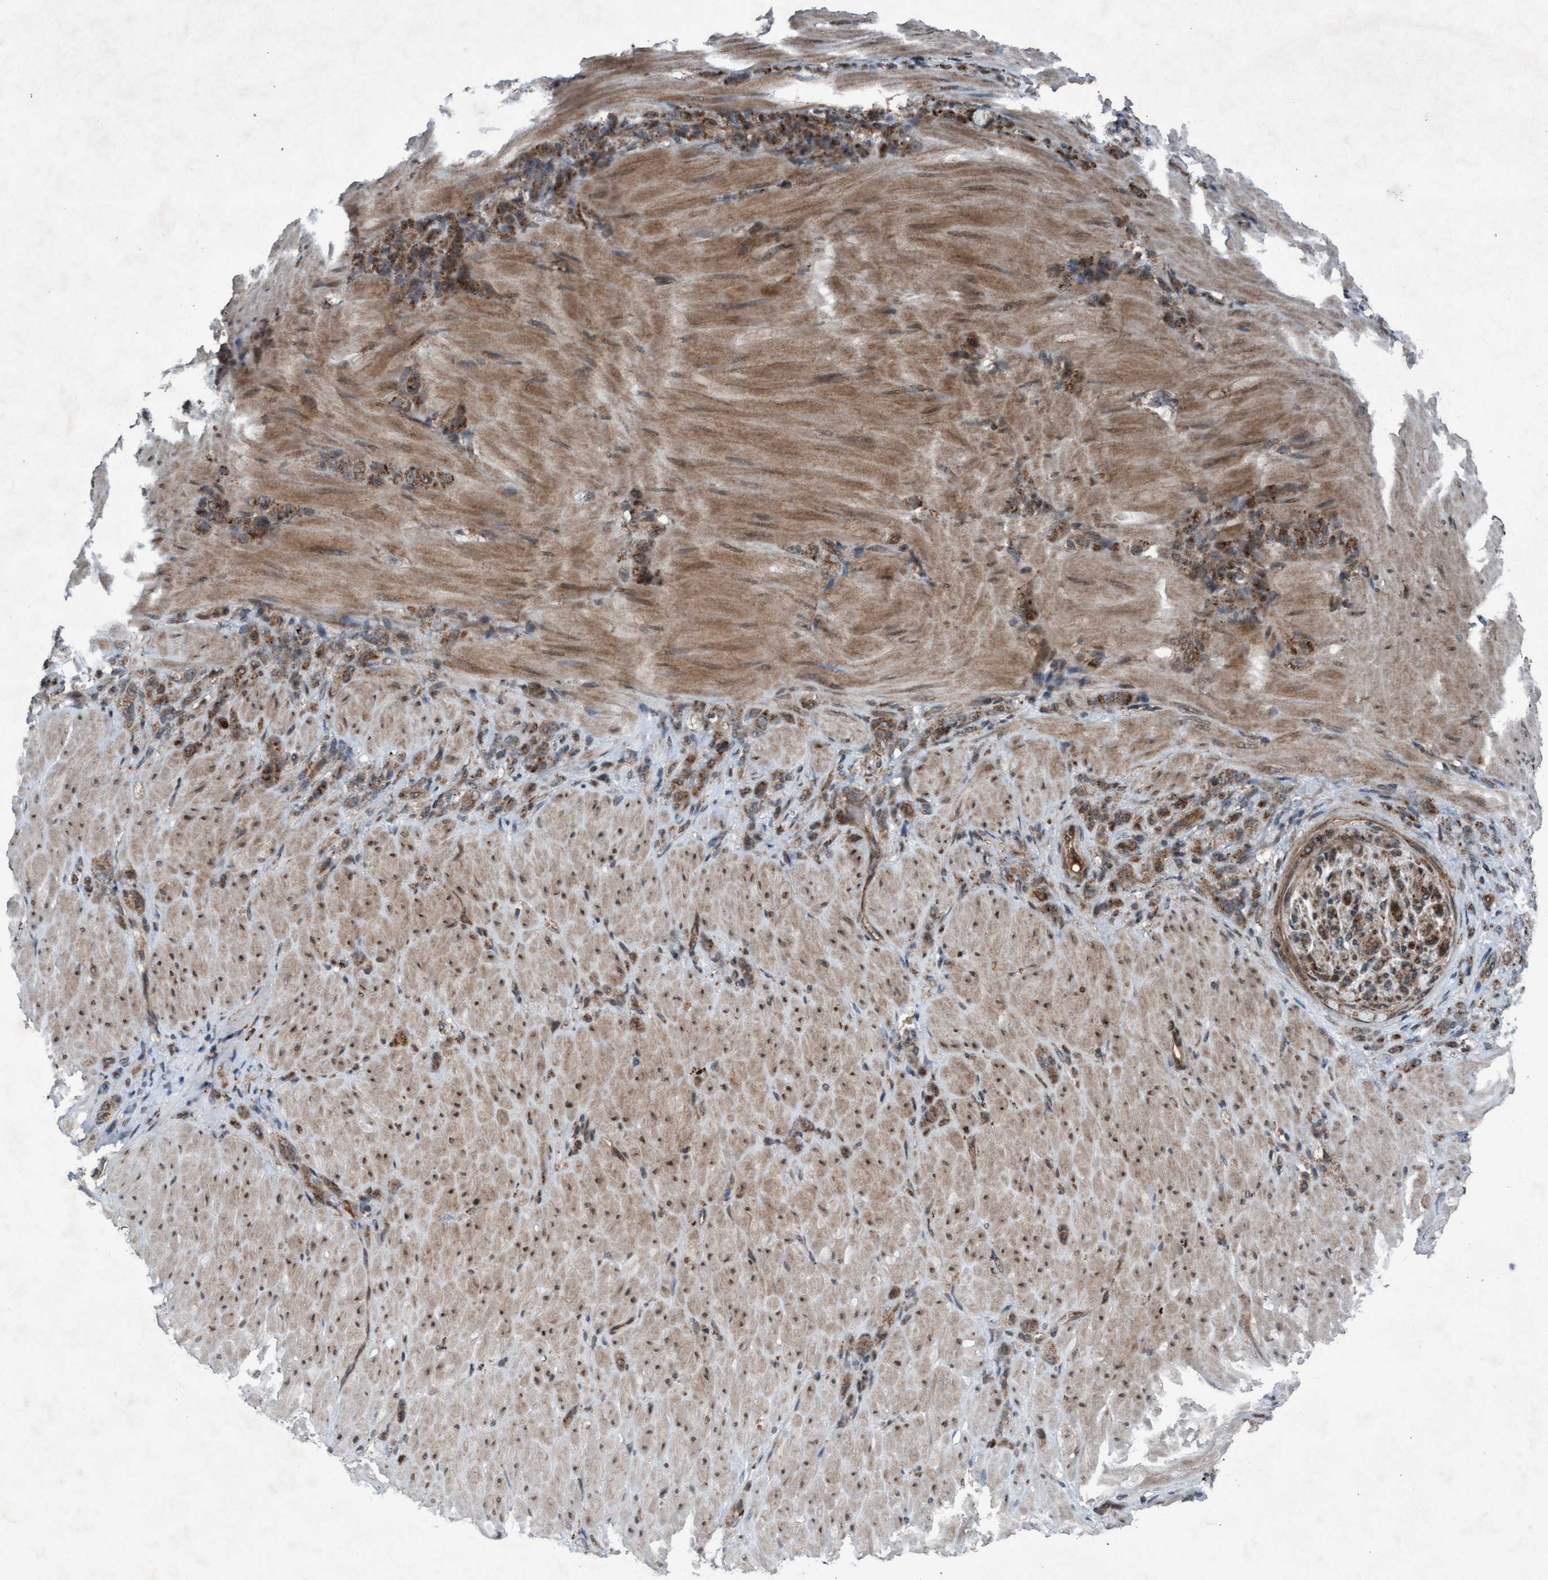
{"staining": {"intensity": "moderate", "quantity": ">75%", "location": "cytoplasmic/membranous"}, "tissue": "stomach cancer", "cell_type": "Tumor cells", "image_type": "cancer", "snomed": [{"axis": "morphology", "description": "Normal tissue, NOS"}, {"axis": "morphology", "description": "Adenocarcinoma, NOS"}, {"axis": "topography", "description": "Stomach"}], "caption": "DAB (3,3'-diaminobenzidine) immunohistochemical staining of stomach adenocarcinoma reveals moderate cytoplasmic/membranous protein positivity in approximately >75% of tumor cells.", "gene": "PLXNB2", "patient": {"sex": "male", "age": 82}}